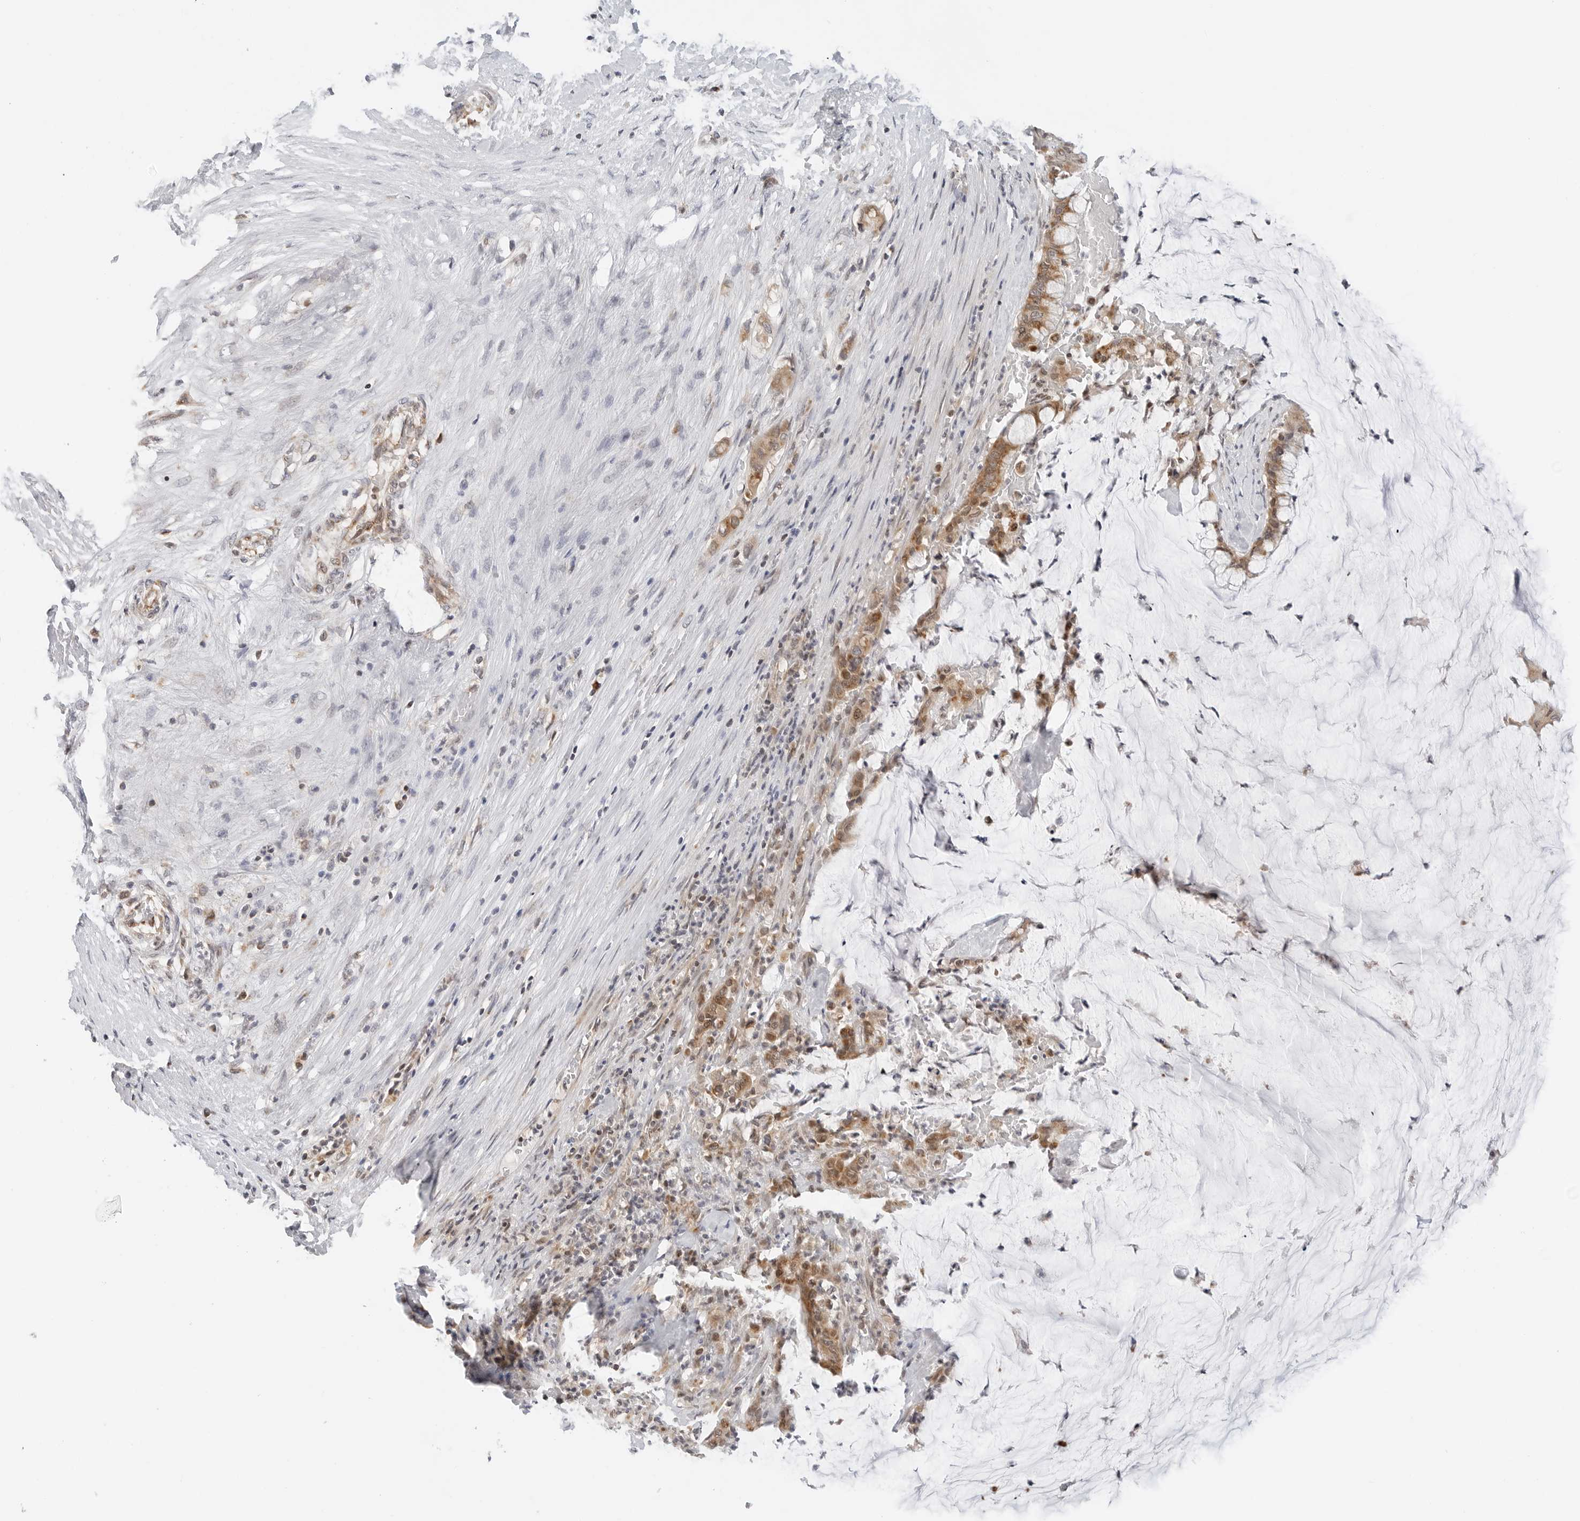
{"staining": {"intensity": "moderate", "quantity": ">75%", "location": "cytoplasmic/membranous"}, "tissue": "pancreatic cancer", "cell_type": "Tumor cells", "image_type": "cancer", "snomed": [{"axis": "morphology", "description": "Adenocarcinoma, NOS"}, {"axis": "topography", "description": "Pancreas"}], "caption": "This is an image of IHC staining of adenocarcinoma (pancreatic), which shows moderate expression in the cytoplasmic/membranous of tumor cells.", "gene": "DYRK4", "patient": {"sex": "male", "age": 41}}